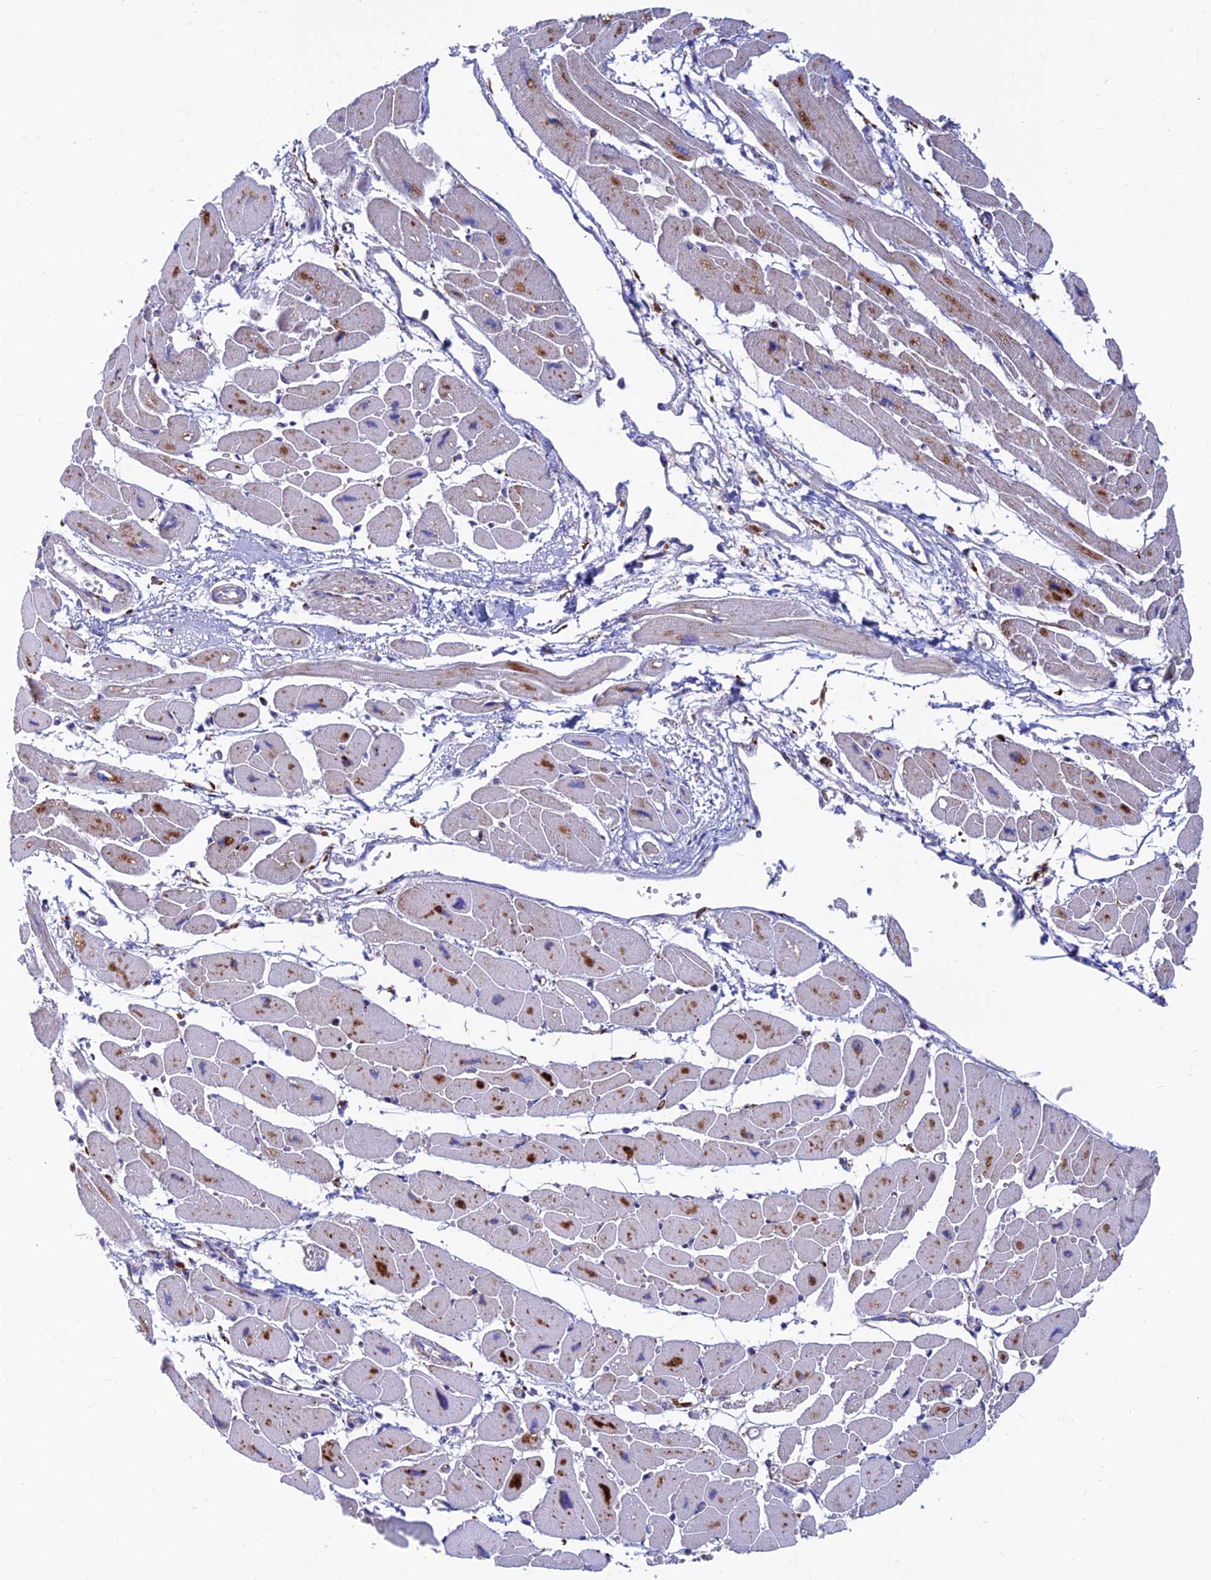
{"staining": {"intensity": "moderate", "quantity": "25%-75%", "location": "cytoplasmic/membranous"}, "tissue": "heart muscle", "cell_type": "Cardiomyocytes", "image_type": "normal", "snomed": [{"axis": "morphology", "description": "Normal tissue, NOS"}, {"axis": "topography", "description": "Heart"}], "caption": "Protein analysis of unremarkable heart muscle exhibits moderate cytoplasmic/membranous positivity in approximately 25%-75% of cardiomyocytes. The protein of interest is shown in brown color, while the nuclei are stained blue.", "gene": "SPNS1", "patient": {"sex": "female", "age": 54}}